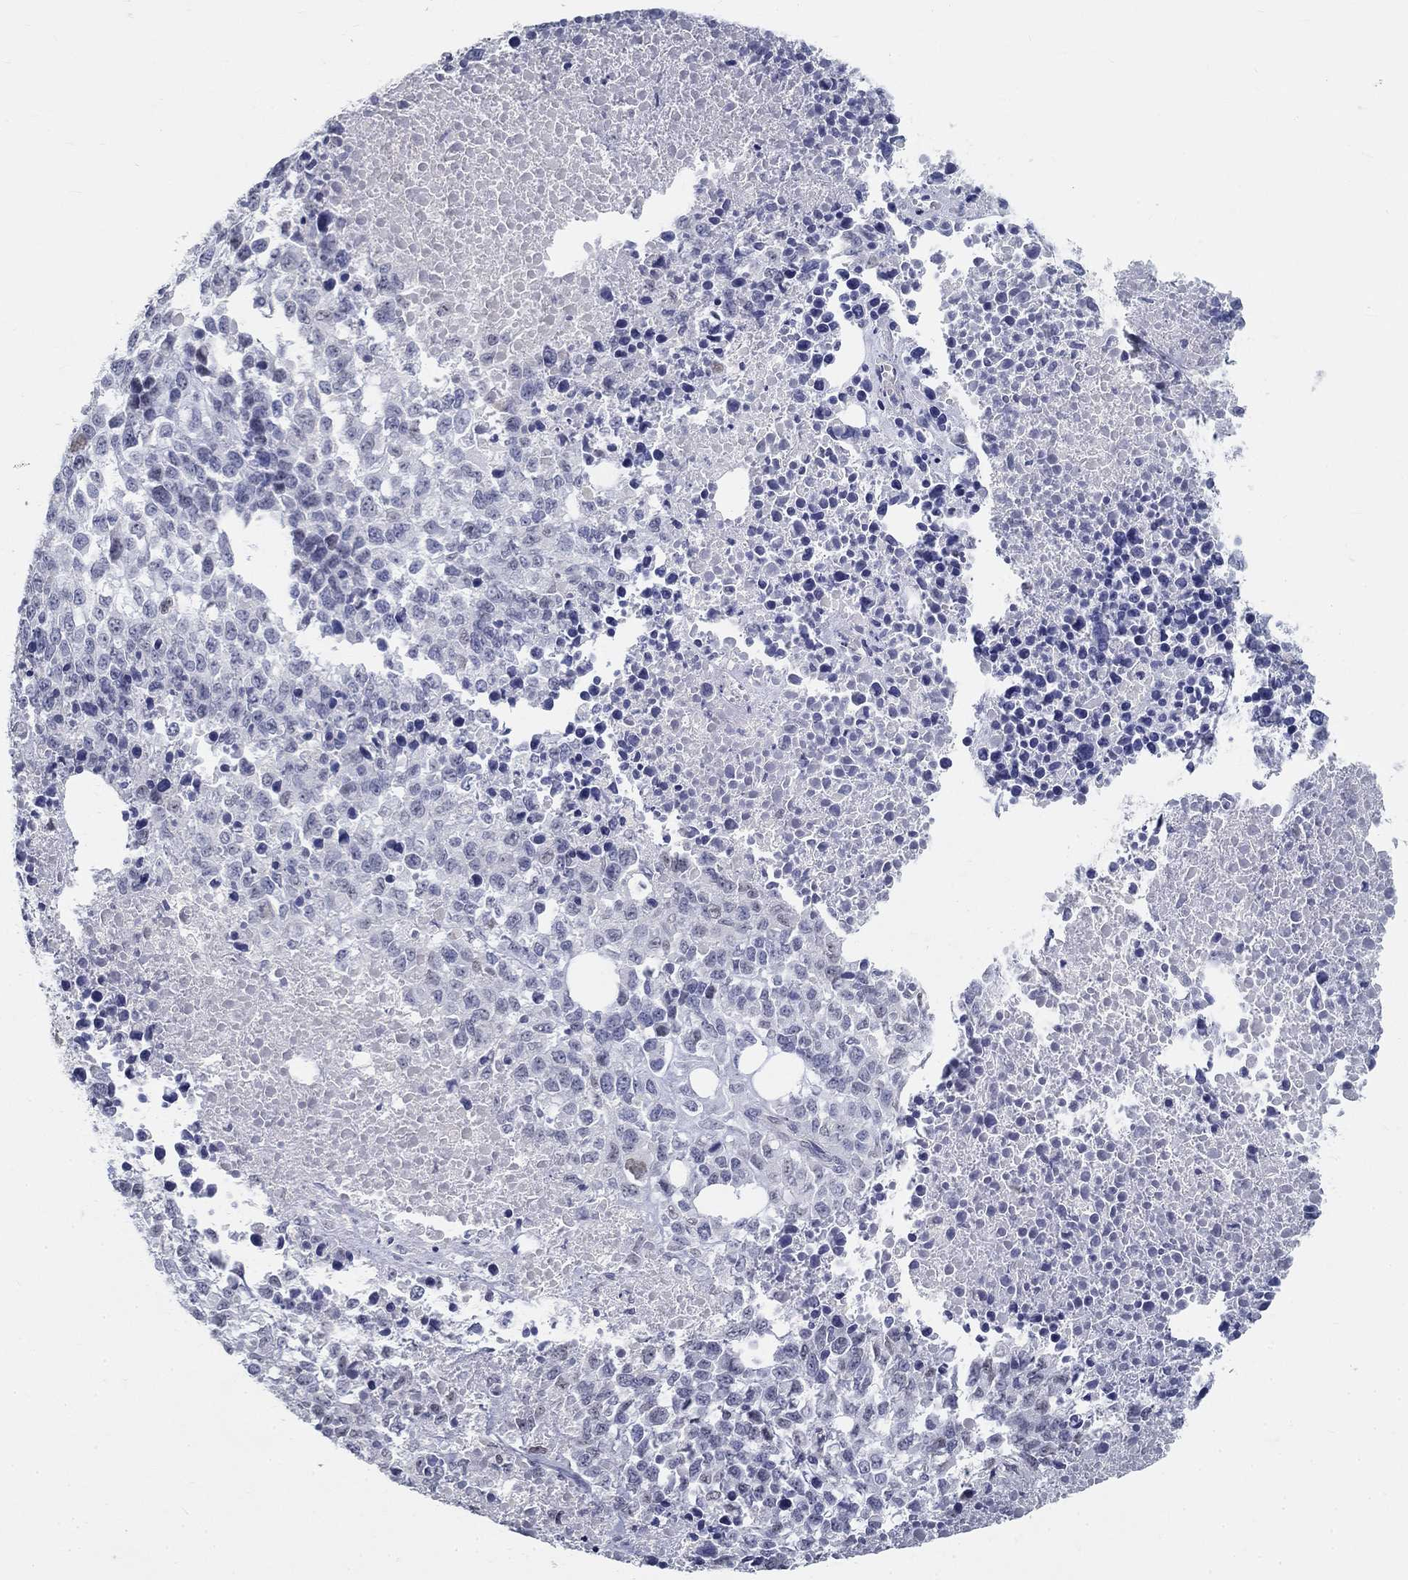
{"staining": {"intensity": "negative", "quantity": "none", "location": "none"}, "tissue": "melanoma", "cell_type": "Tumor cells", "image_type": "cancer", "snomed": [{"axis": "morphology", "description": "Malignant melanoma, Metastatic site"}, {"axis": "topography", "description": "Skin"}], "caption": "There is no significant expression in tumor cells of melanoma. (Brightfield microscopy of DAB immunohistochemistry at high magnification).", "gene": "GUCA1A", "patient": {"sex": "male", "age": 84}}